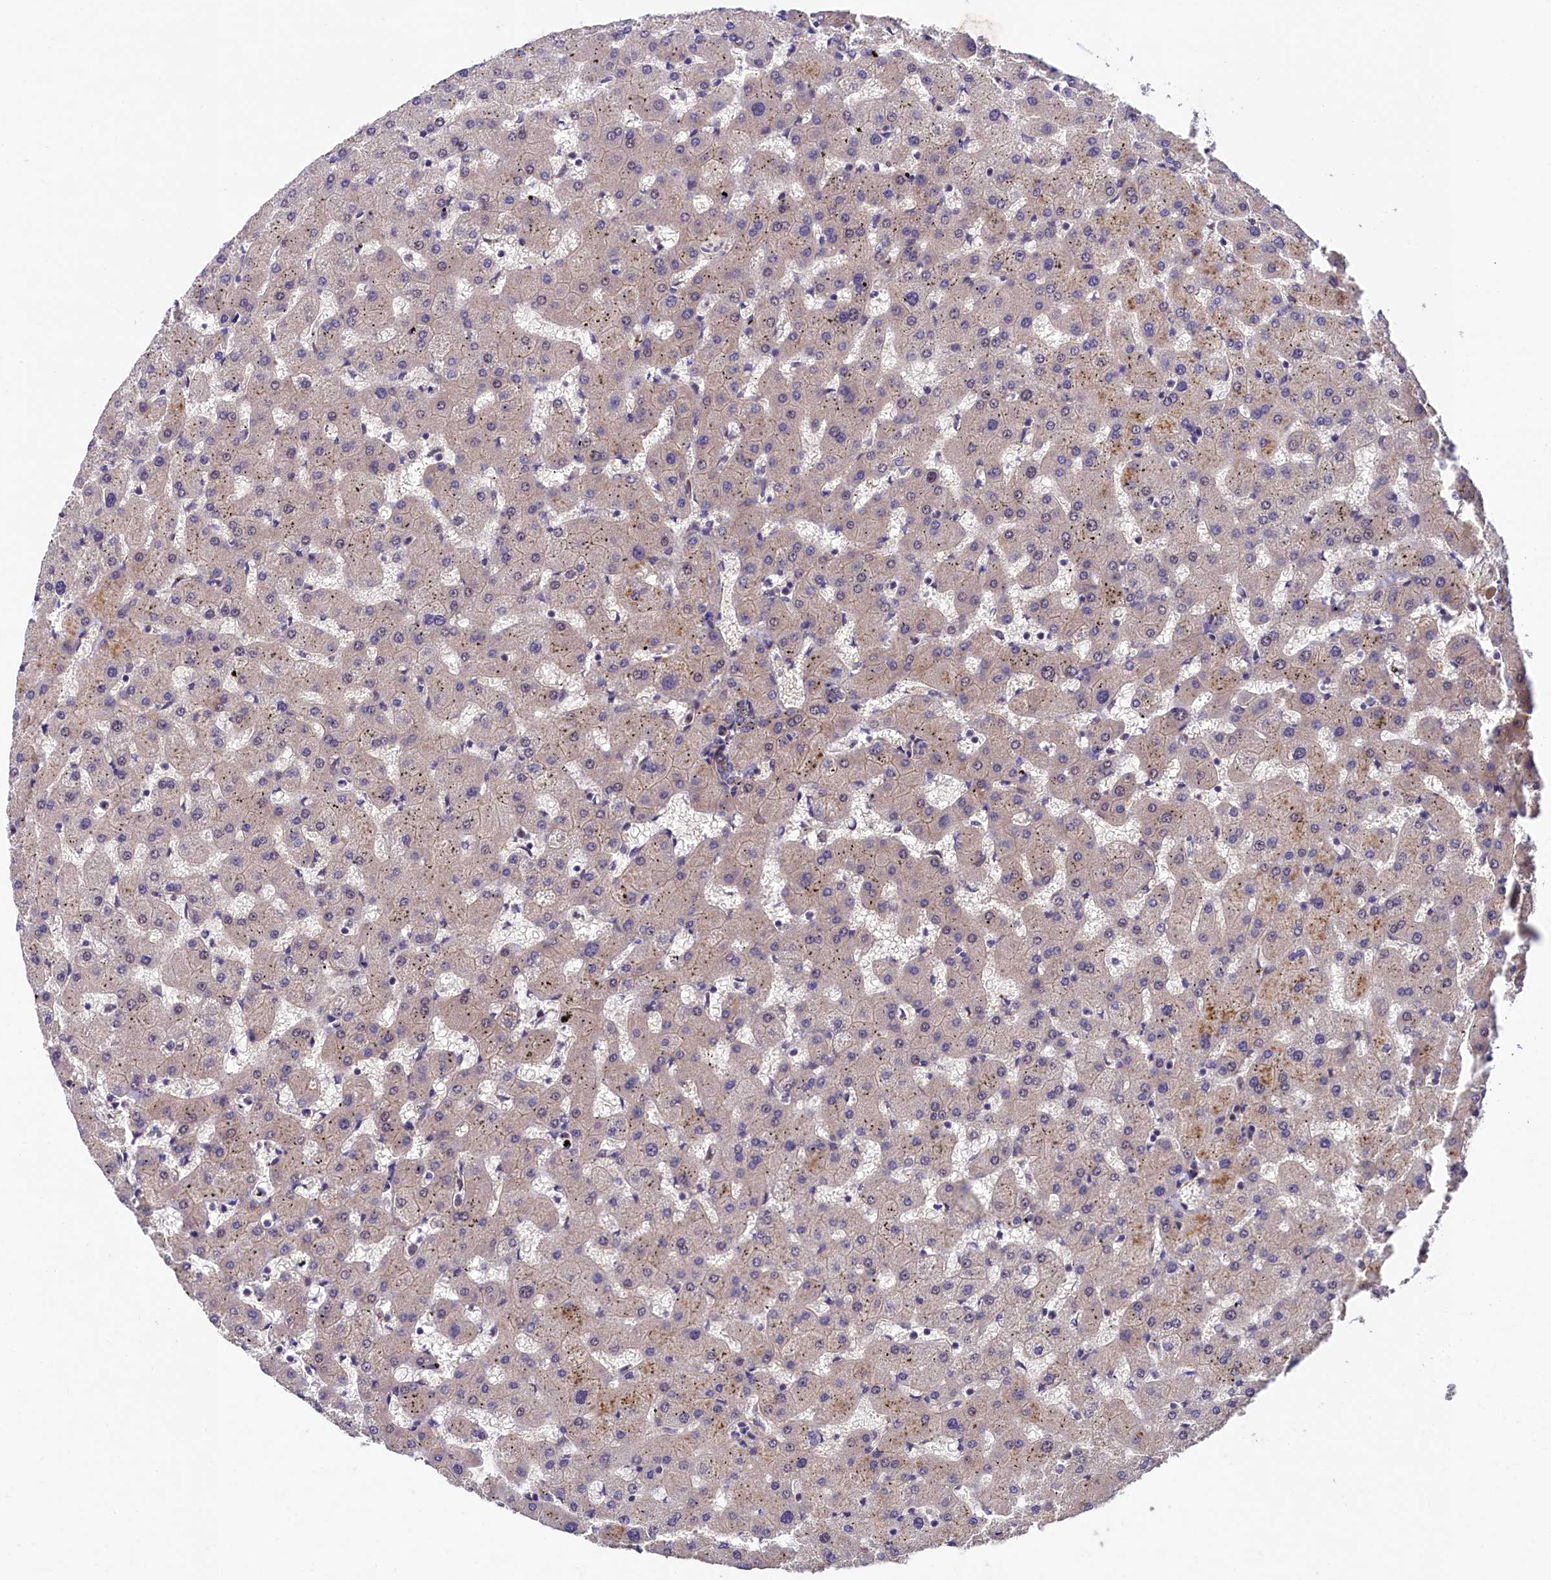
{"staining": {"intensity": "moderate", "quantity": ">75%", "location": "cytoplasmic/membranous"}, "tissue": "liver", "cell_type": "Cholangiocytes", "image_type": "normal", "snomed": [{"axis": "morphology", "description": "Normal tissue, NOS"}, {"axis": "topography", "description": "Liver"}], "caption": "Immunohistochemical staining of benign liver displays >75% levels of moderate cytoplasmic/membranous protein staining in about >75% of cholangiocytes. (IHC, brightfield microscopy, high magnification).", "gene": "ARL14EP", "patient": {"sex": "female", "age": 63}}